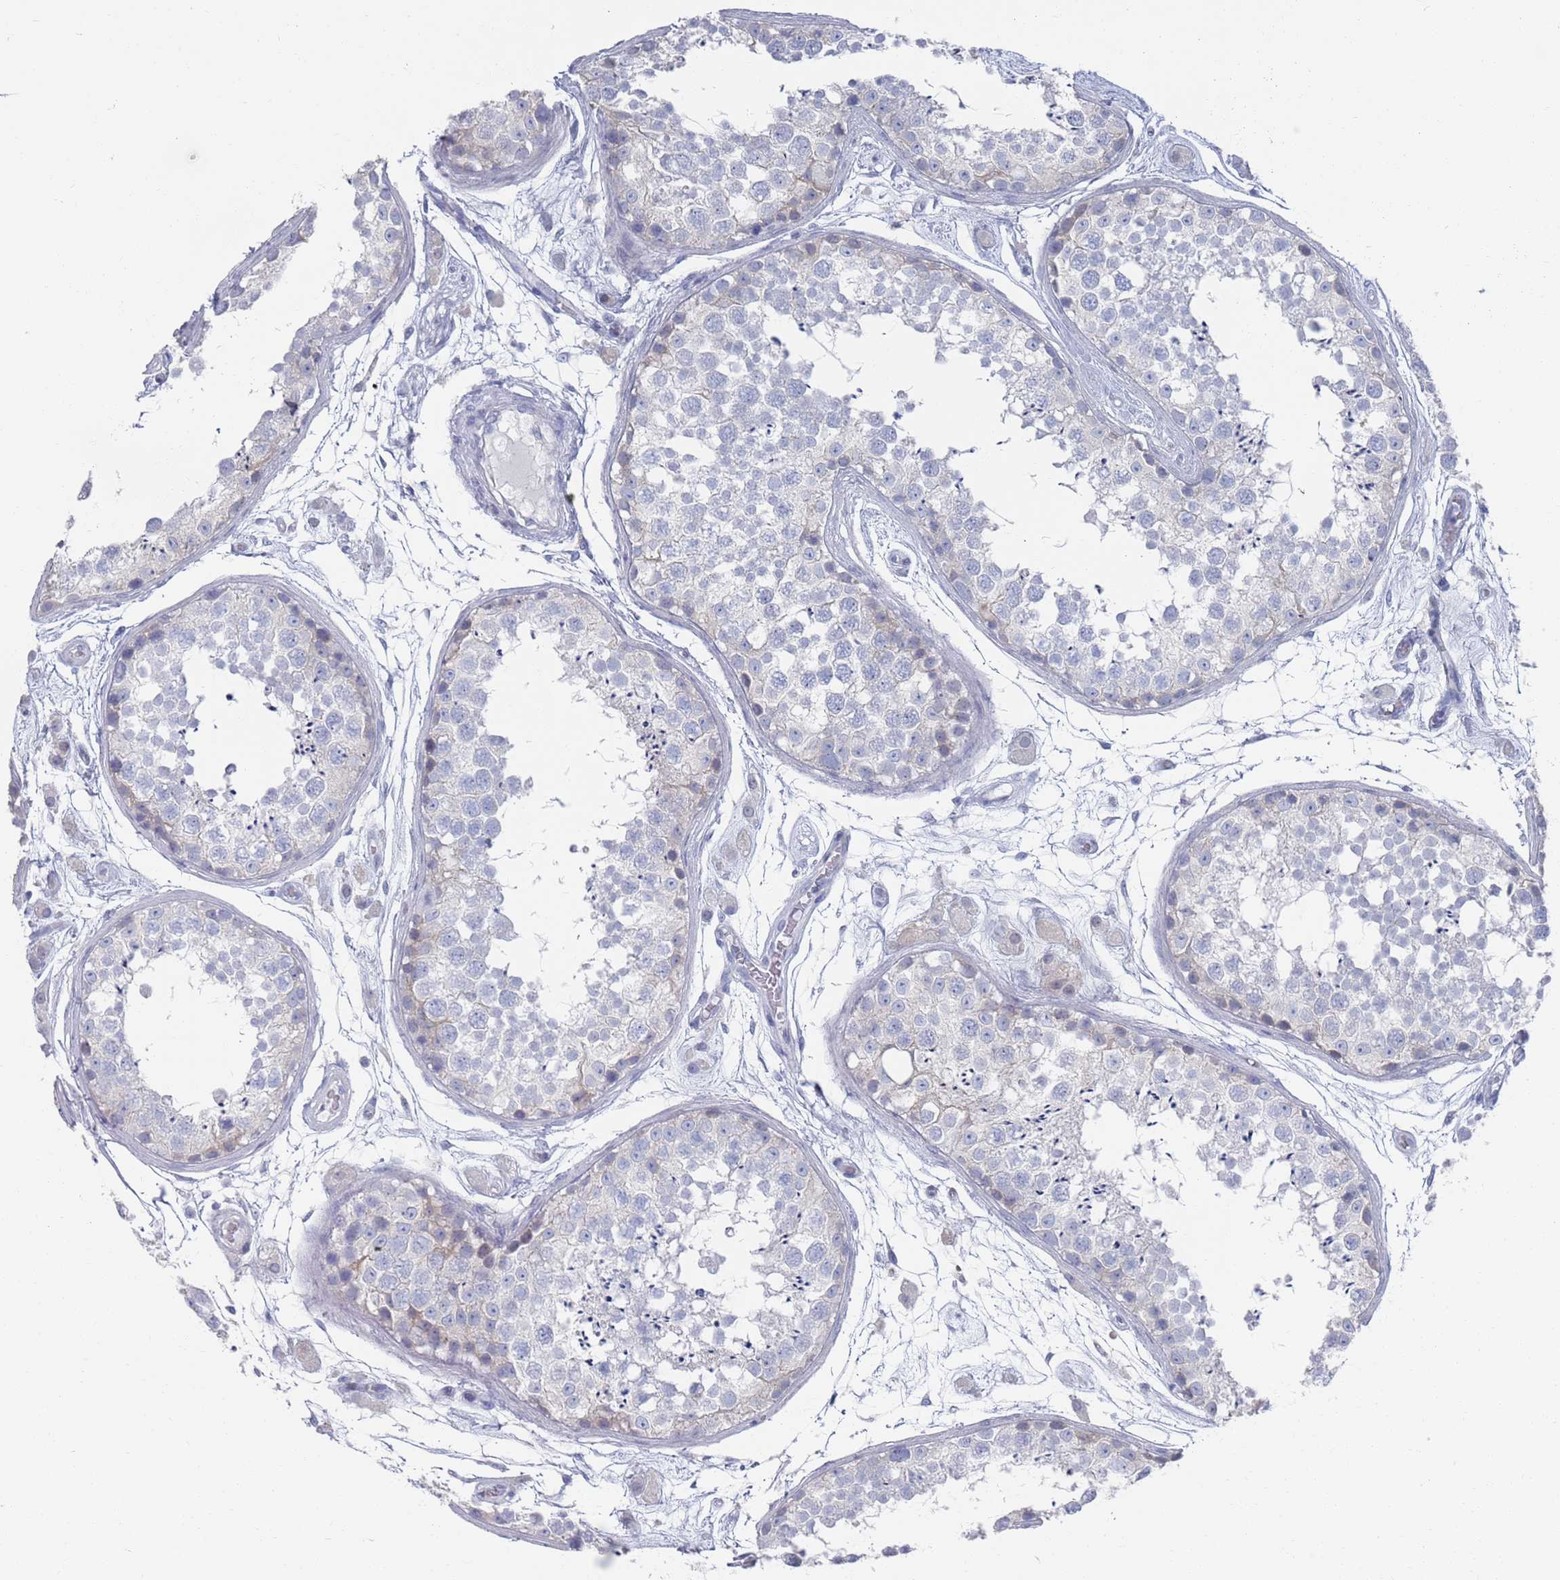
{"staining": {"intensity": "negative", "quantity": "none", "location": "none"}, "tissue": "testis", "cell_type": "Cells in seminiferous ducts", "image_type": "normal", "snomed": [{"axis": "morphology", "description": "Normal tissue, NOS"}, {"axis": "topography", "description": "Testis"}], "caption": "IHC photomicrograph of unremarkable testis: human testis stained with DAB displays no significant protein expression in cells in seminiferous ducts.", "gene": "MAT1A", "patient": {"sex": "male", "age": 25}}